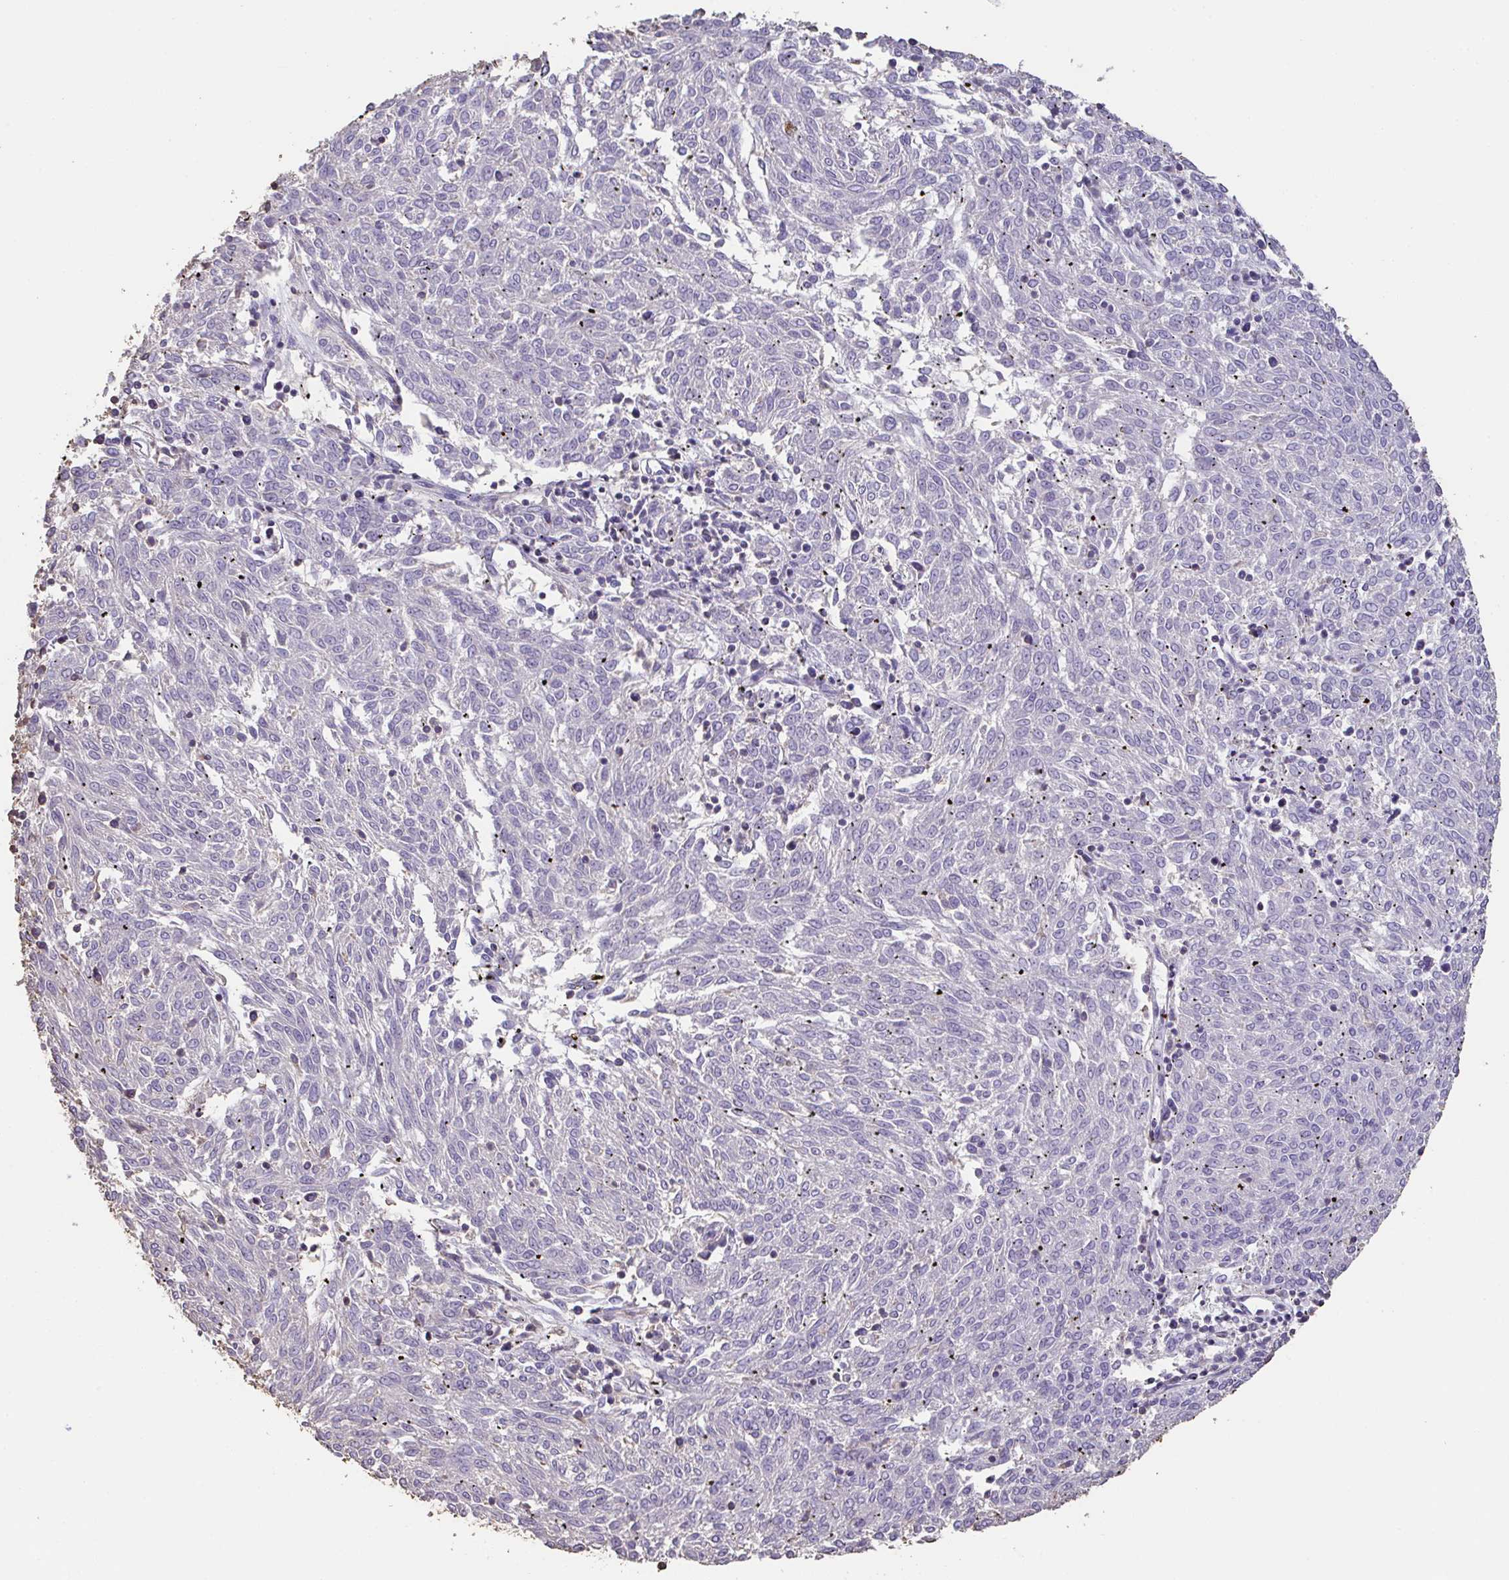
{"staining": {"intensity": "negative", "quantity": "none", "location": "none"}, "tissue": "melanoma", "cell_type": "Tumor cells", "image_type": "cancer", "snomed": [{"axis": "morphology", "description": "Malignant melanoma, NOS"}, {"axis": "topography", "description": "Skin"}], "caption": "A histopathology image of human melanoma is negative for staining in tumor cells.", "gene": "IL23R", "patient": {"sex": "female", "age": 72}}